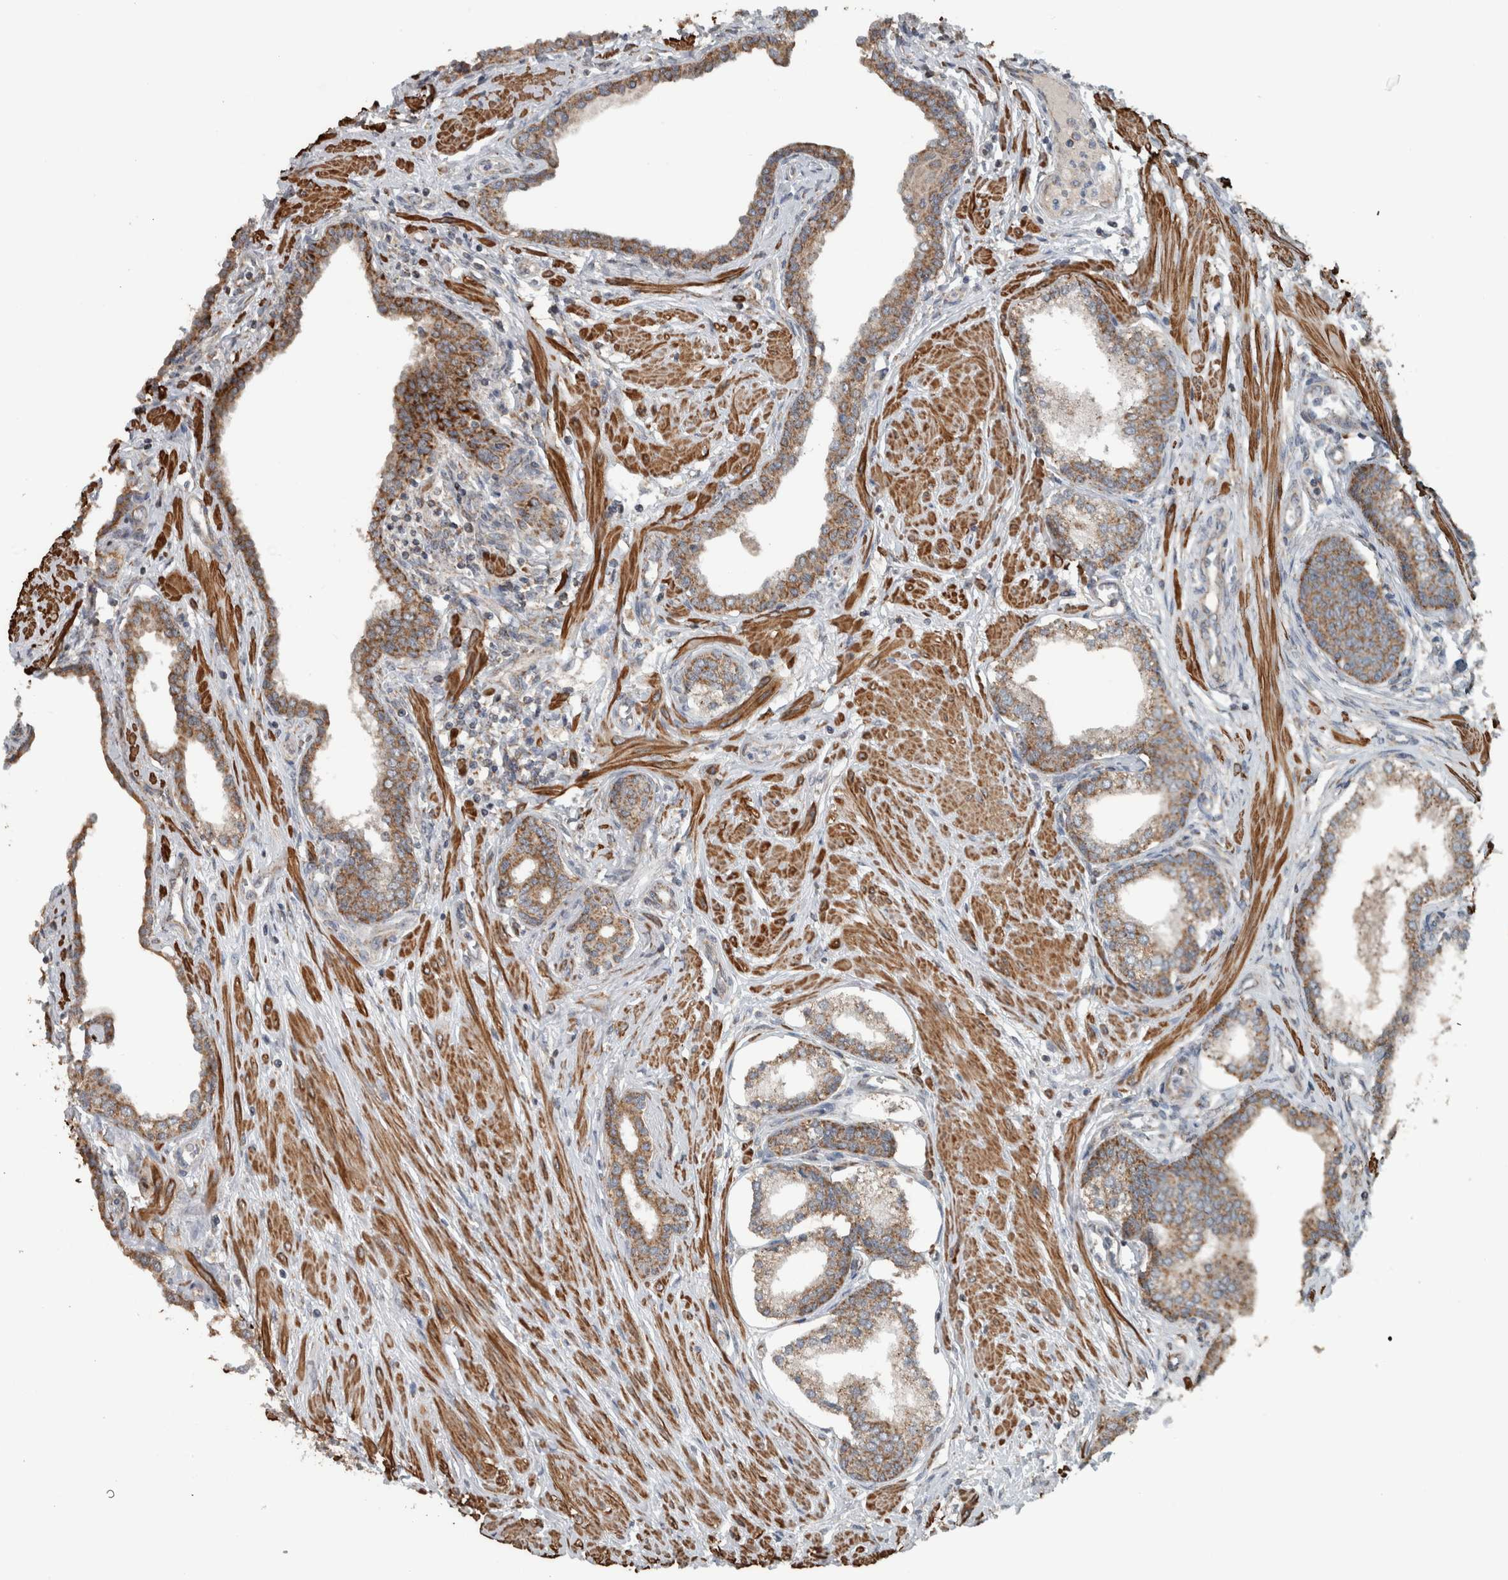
{"staining": {"intensity": "moderate", "quantity": ">75%", "location": "cytoplasmic/membranous"}, "tissue": "prostate cancer", "cell_type": "Tumor cells", "image_type": "cancer", "snomed": [{"axis": "morphology", "description": "Adenocarcinoma, High grade"}, {"axis": "topography", "description": "Prostate"}], "caption": "Immunohistochemical staining of prostate adenocarcinoma (high-grade) displays medium levels of moderate cytoplasmic/membranous staining in approximately >75% of tumor cells.", "gene": "ARMC1", "patient": {"sex": "male", "age": 52}}